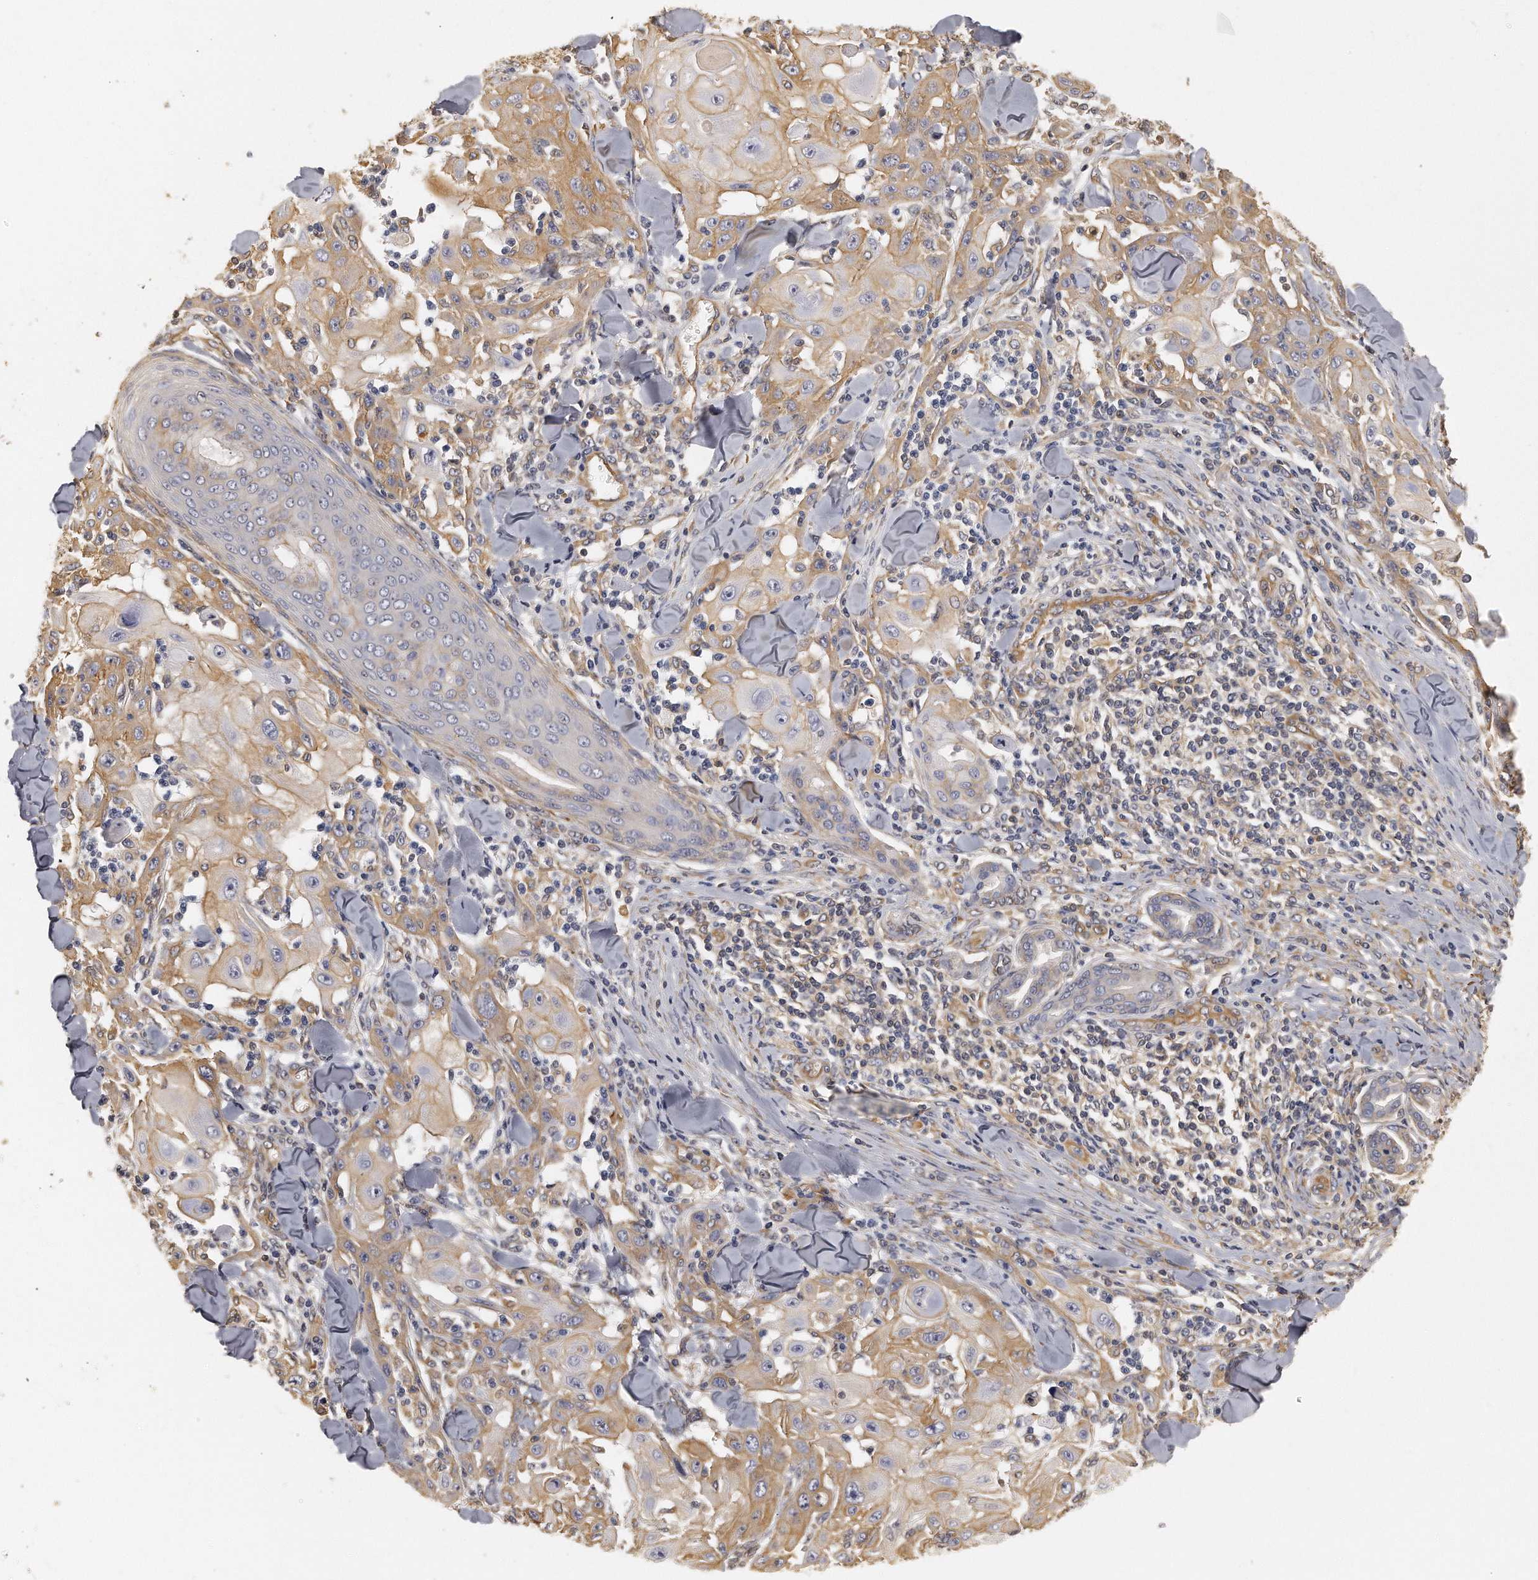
{"staining": {"intensity": "moderate", "quantity": ">75%", "location": "cytoplasmic/membranous"}, "tissue": "skin cancer", "cell_type": "Tumor cells", "image_type": "cancer", "snomed": [{"axis": "morphology", "description": "Squamous cell carcinoma, NOS"}, {"axis": "topography", "description": "Skin"}], "caption": "Immunohistochemistry (IHC) (DAB (3,3'-diaminobenzidine)) staining of human skin cancer reveals moderate cytoplasmic/membranous protein expression in approximately >75% of tumor cells.", "gene": "CHST7", "patient": {"sex": "male", "age": 24}}